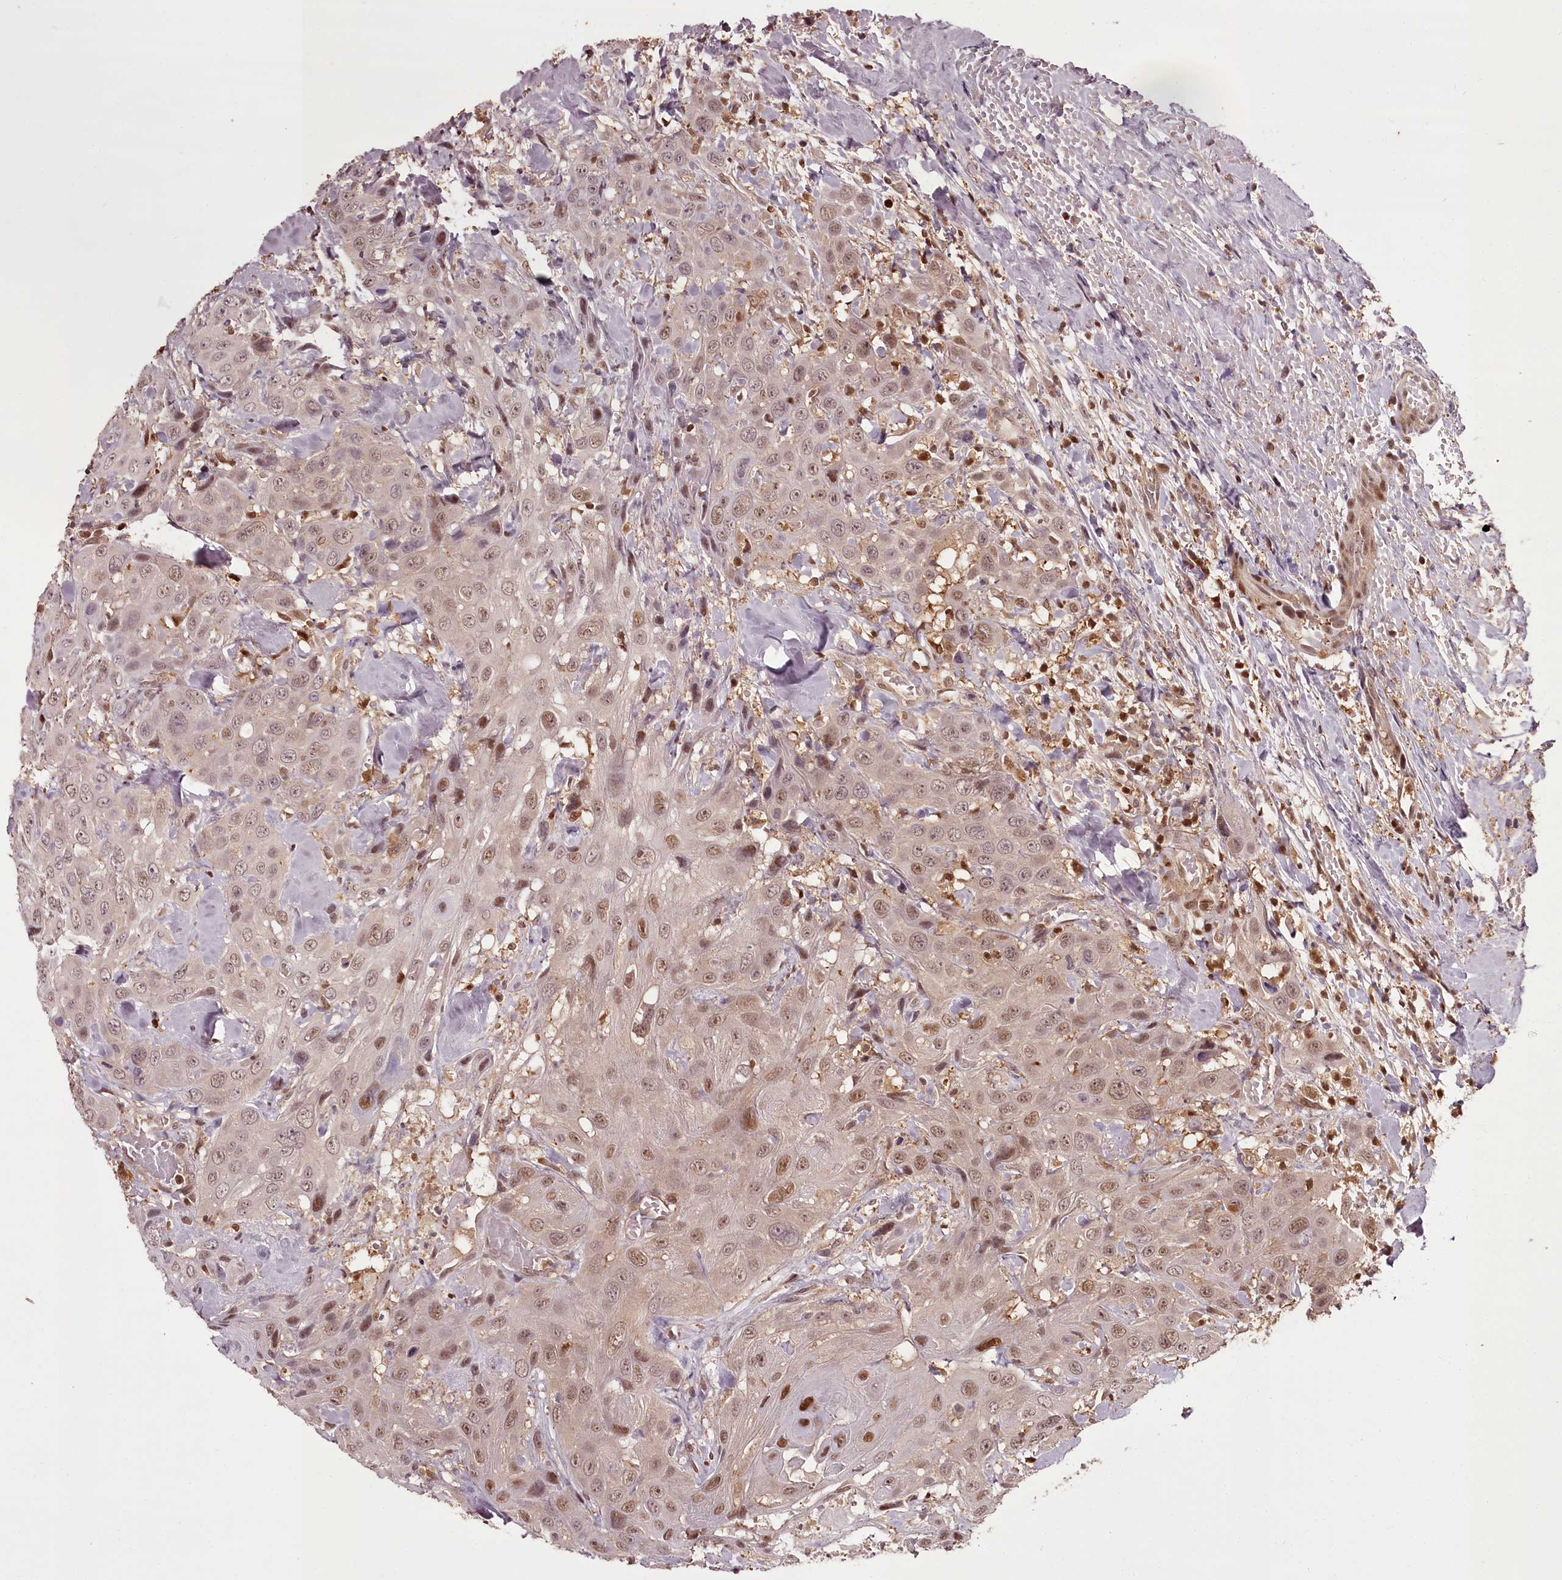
{"staining": {"intensity": "moderate", "quantity": "25%-75%", "location": "nuclear"}, "tissue": "head and neck cancer", "cell_type": "Tumor cells", "image_type": "cancer", "snomed": [{"axis": "morphology", "description": "Squamous cell carcinoma, NOS"}, {"axis": "topography", "description": "Head-Neck"}], "caption": "Protein expression analysis of human head and neck cancer (squamous cell carcinoma) reveals moderate nuclear positivity in approximately 25%-75% of tumor cells.", "gene": "NPRL2", "patient": {"sex": "male", "age": 81}}